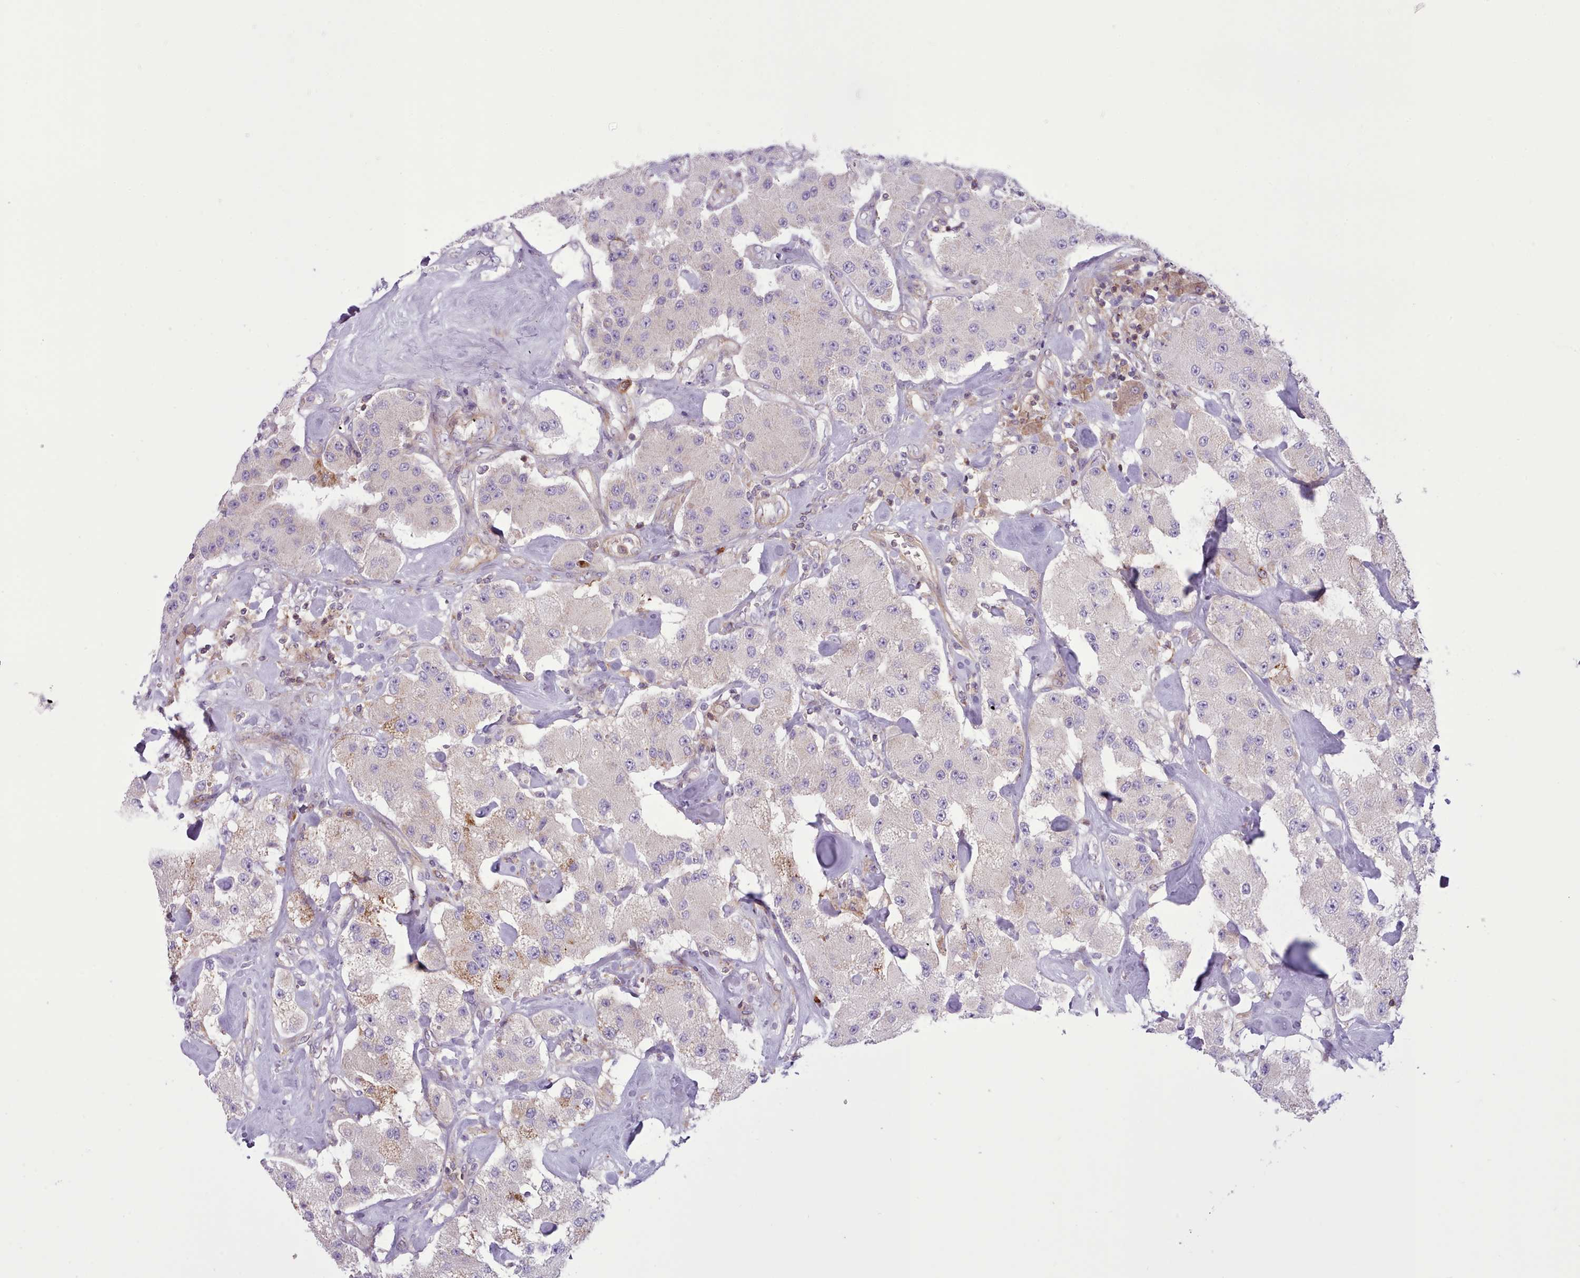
{"staining": {"intensity": "negative", "quantity": "none", "location": "none"}, "tissue": "carcinoid", "cell_type": "Tumor cells", "image_type": "cancer", "snomed": [{"axis": "morphology", "description": "Carcinoid, malignant, NOS"}, {"axis": "topography", "description": "Pancreas"}], "caption": "Protein analysis of malignant carcinoid shows no significant staining in tumor cells. (DAB immunohistochemistry visualized using brightfield microscopy, high magnification).", "gene": "TENT4B", "patient": {"sex": "male", "age": 41}}